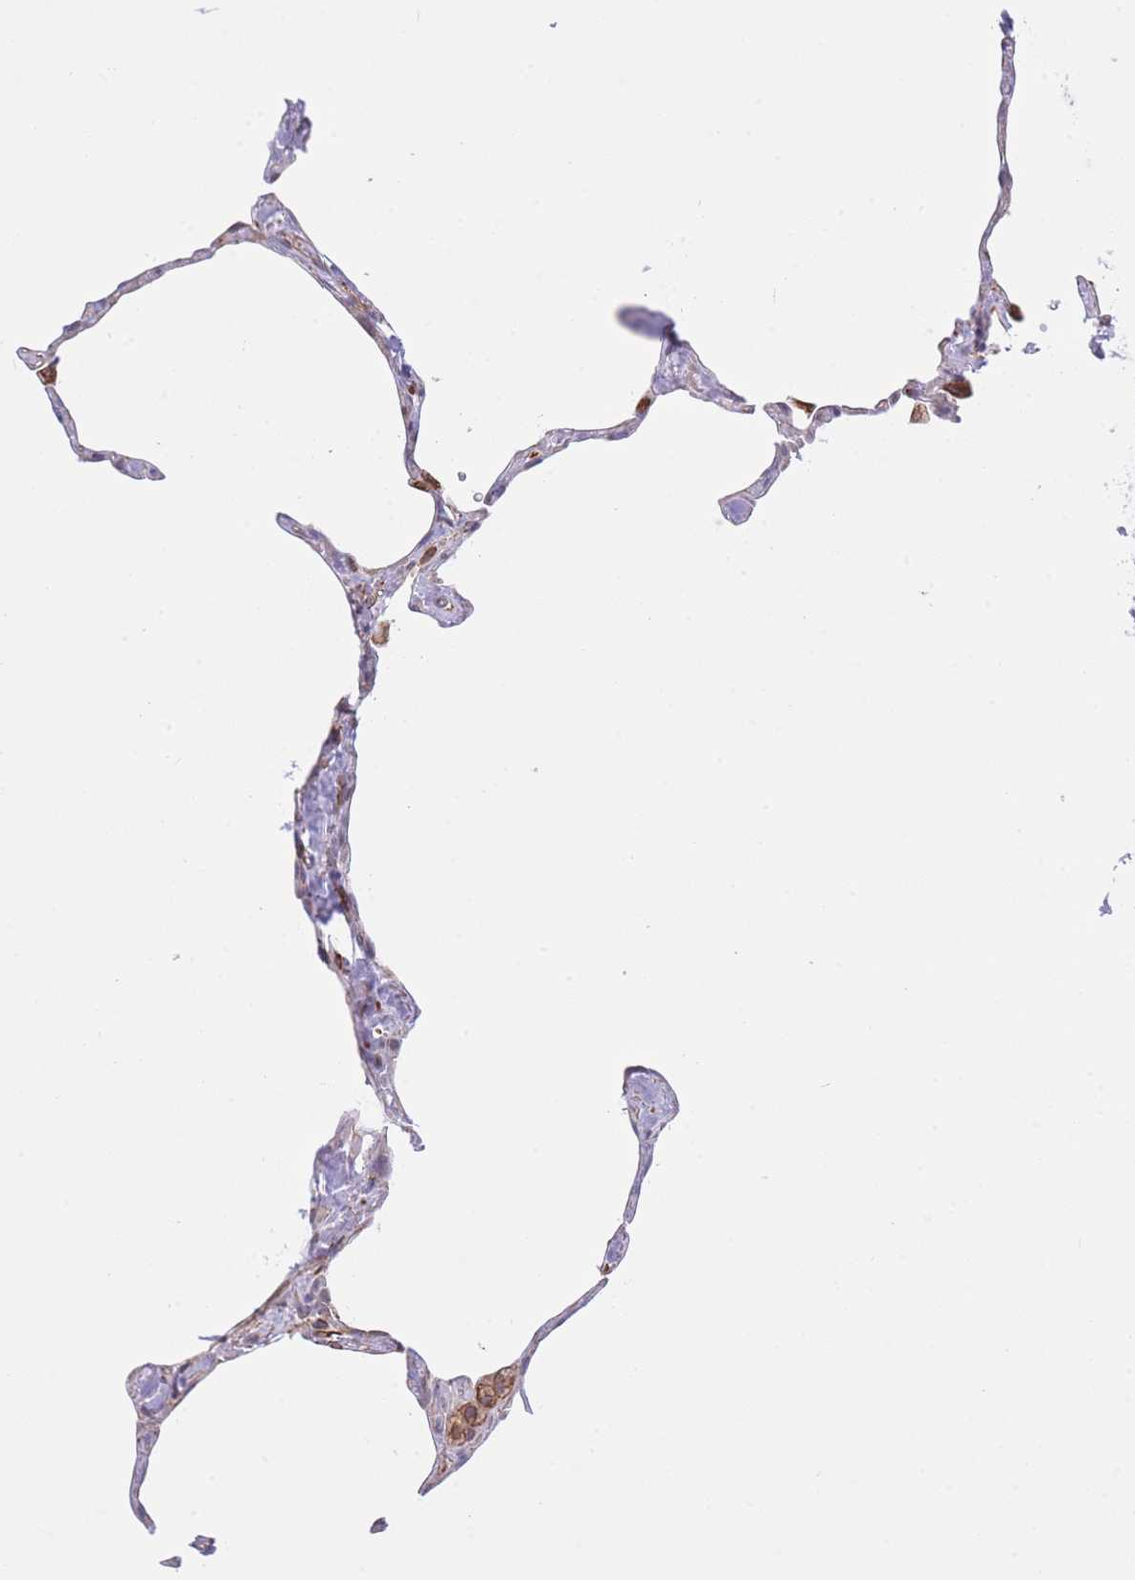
{"staining": {"intensity": "negative", "quantity": "none", "location": "none"}, "tissue": "lung", "cell_type": "Alveolar cells", "image_type": "normal", "snomed": [{"axis": "morphology", "description": "Normal tissue, NOS"}, {"axis": "topography", "description": "Lung"}], "caption": "IHC micrograph of benign human lung stained for a protein (brown), which demonstrates no positivity in alveolar cells.", "gene": "PSG11", "patient": {"sex": "male", "age": 65}}